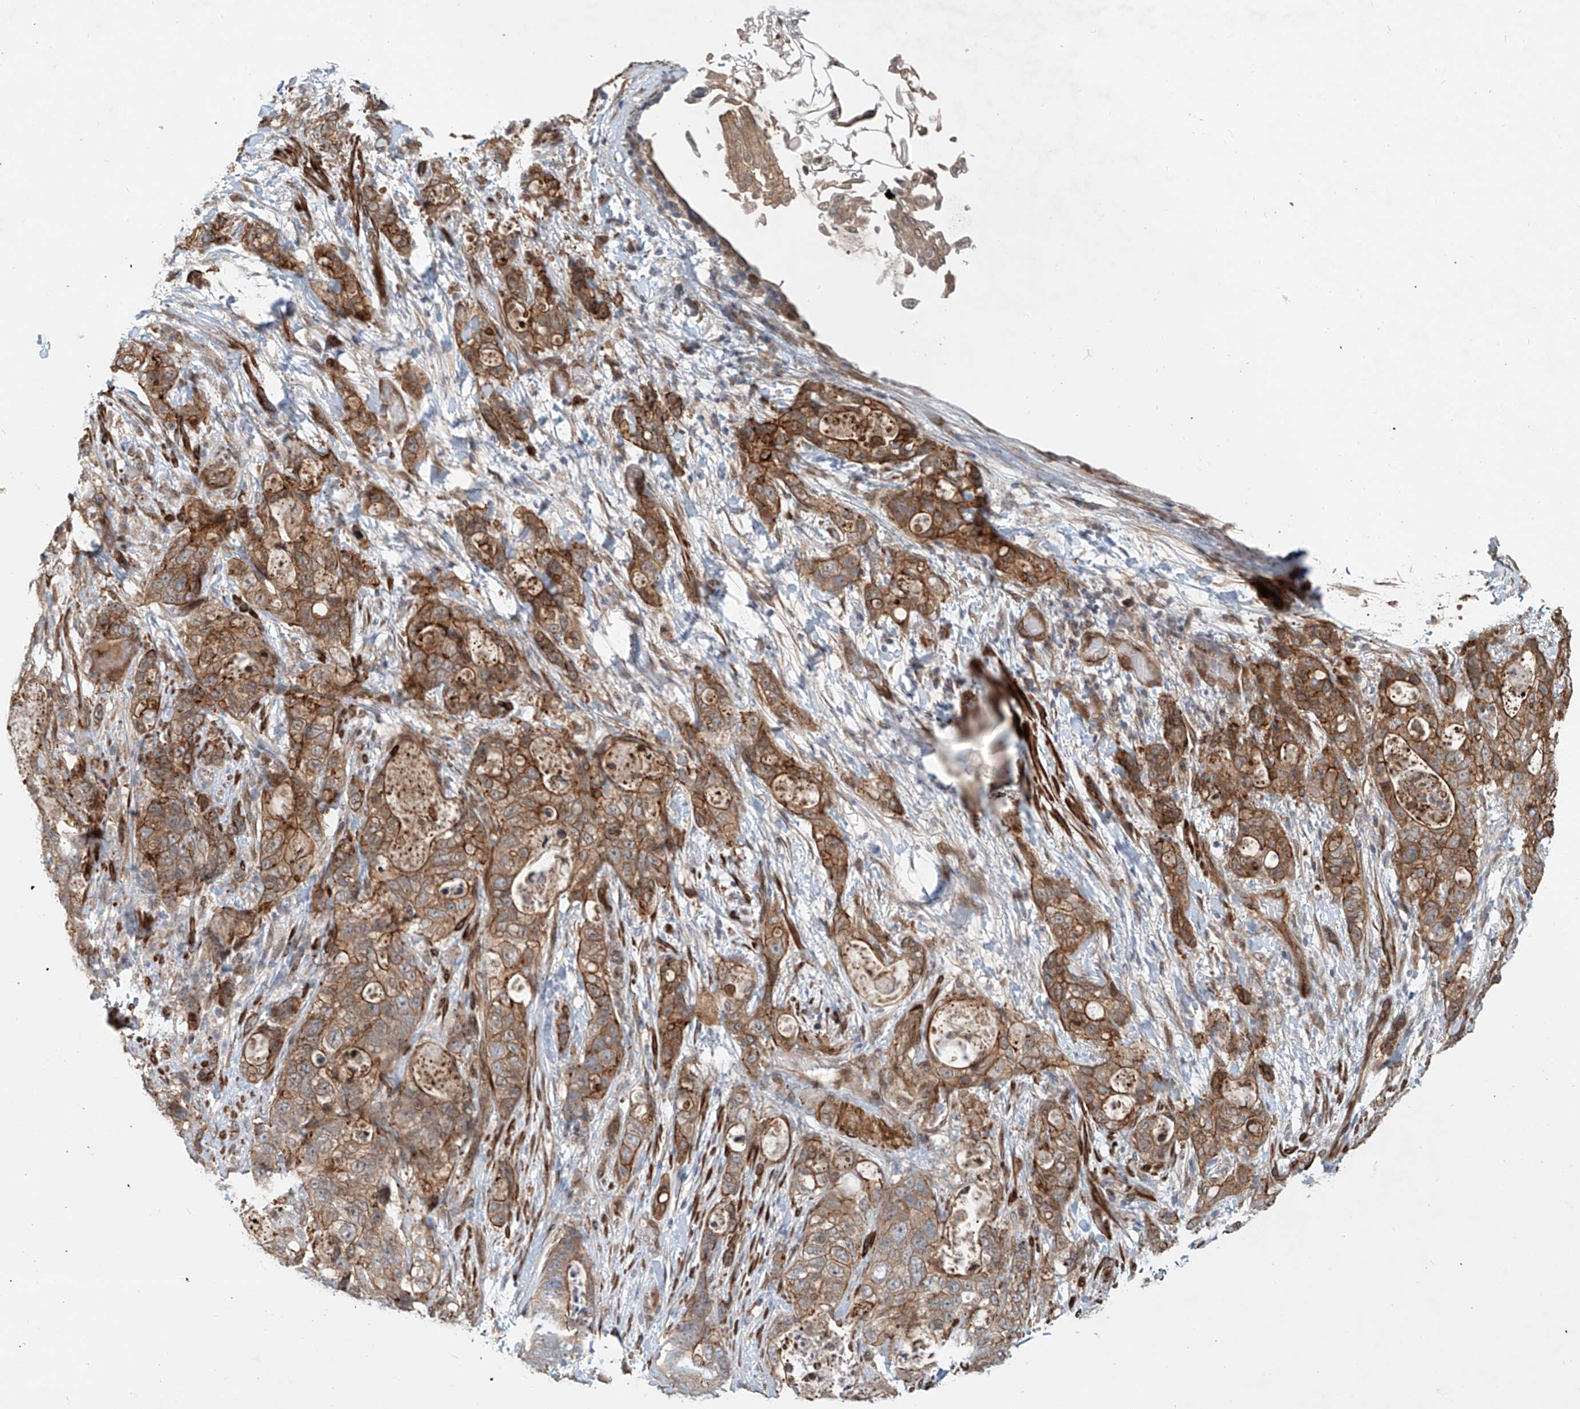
{"staining": {"intensity": "moderate", "quantity": ">75%", "location": "cytoplasmic/membranous"}, "tissue": "stomach cancer", "cell_type": "Tumor cells", "image_type": "cancer", "snomed": [{"axis": "morphology", "description": "Normal tissue, NOS"}, {"axis": "morphology", "description": "Adenocarcinoma, NOS"}, {"axis": "topography", "description": "Stomach"}], "caption": "Stomach cancer (adenocarcinoma) stained for a protein (brown) exhibits moderate cytoplasmic/membranous positive positivity in about >75% of tumor cells.", "gene": "SASH1", "patient": {"sex": "female", "age": 89}}